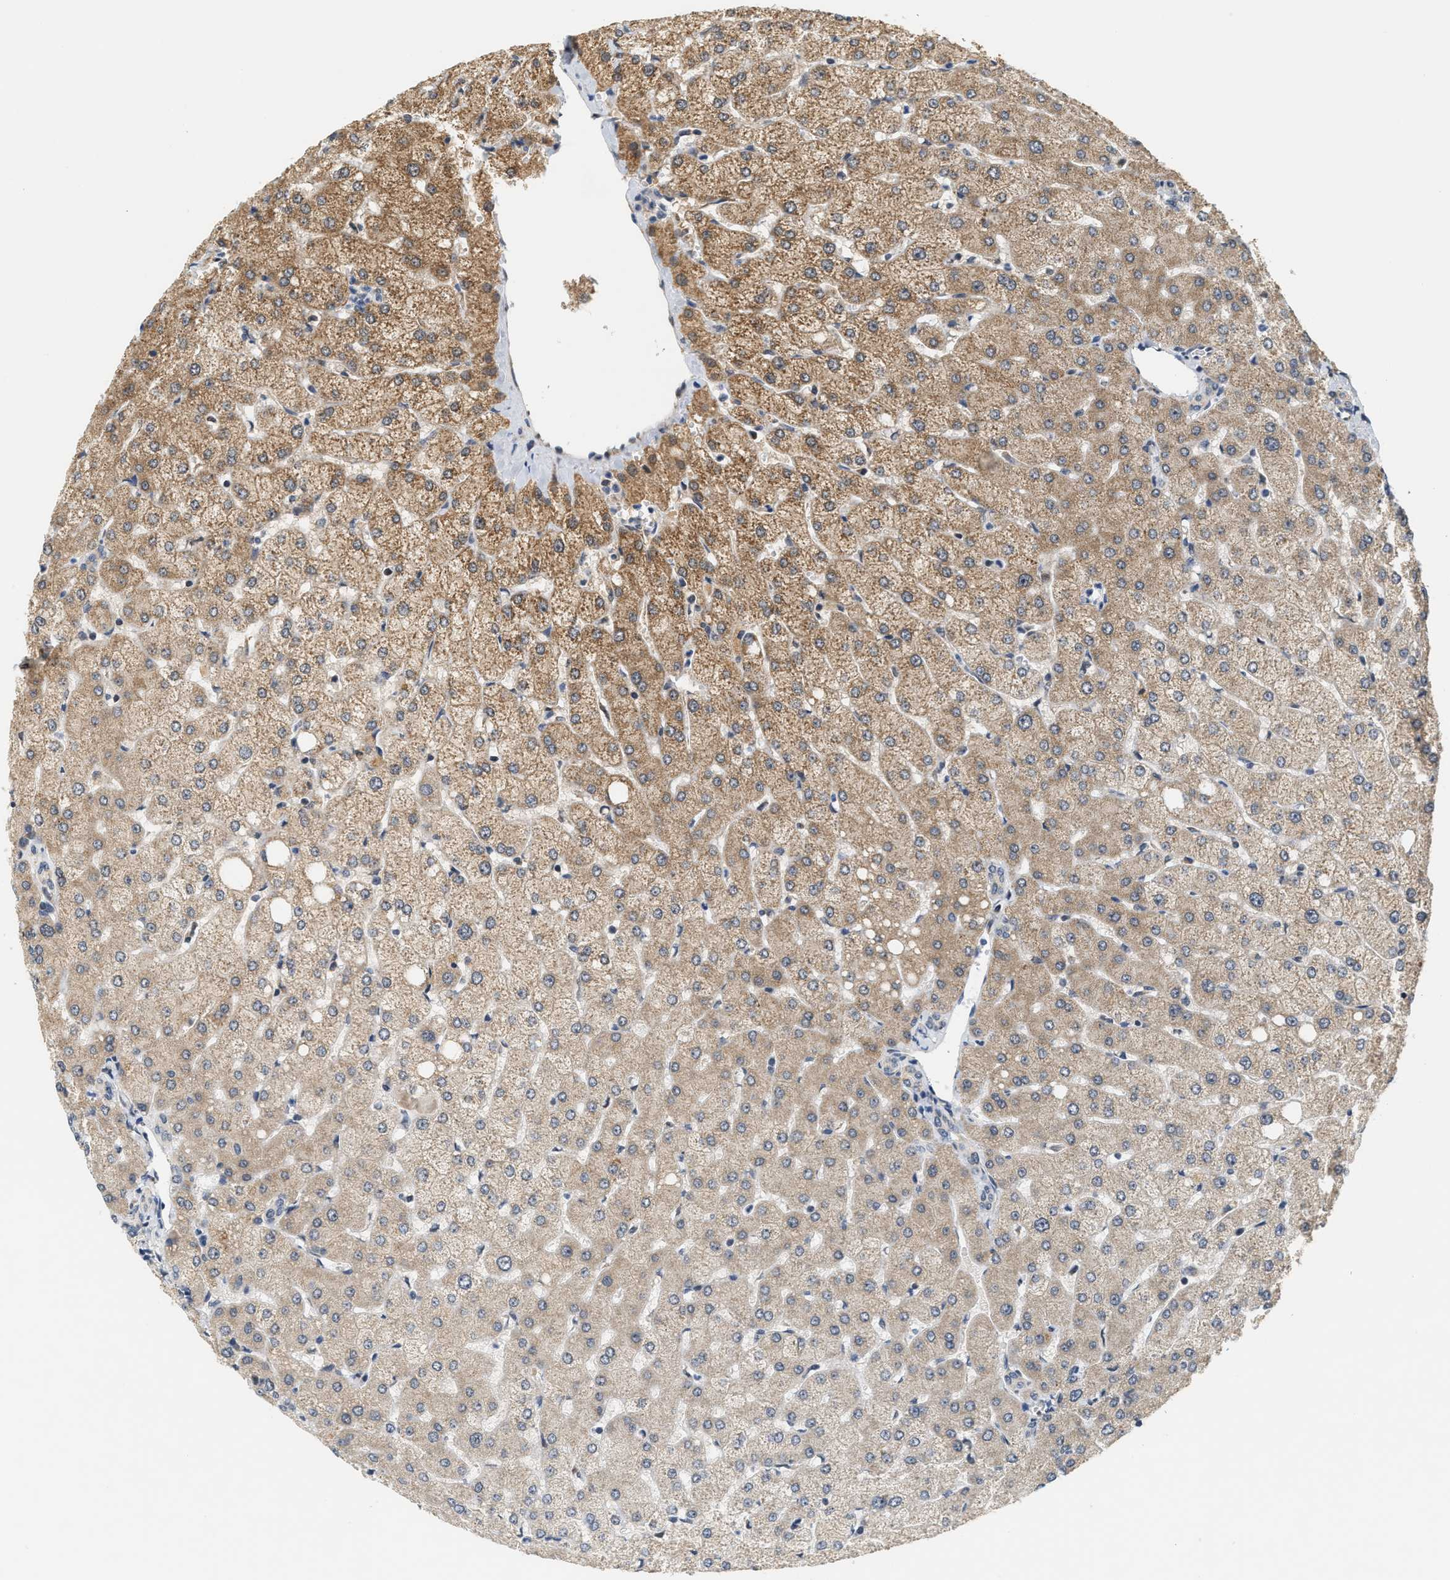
{"staining": {"intensity": "negative", "quantity": "none", "location": "none"}, "tissue": "liver", "cell_type": "Cholangiocytes", "image_type": "normal", "snomed": [{"axis": "morphology", "description": "Normal tissue, NOS"}, {"axis": "topography", "description": "Liver"}], "caption": "The image demonstrates no significant expression in cholangiocytes of liver.", "gene": "GIGYF1", "patient": {"sex": "female", "age": 54}}